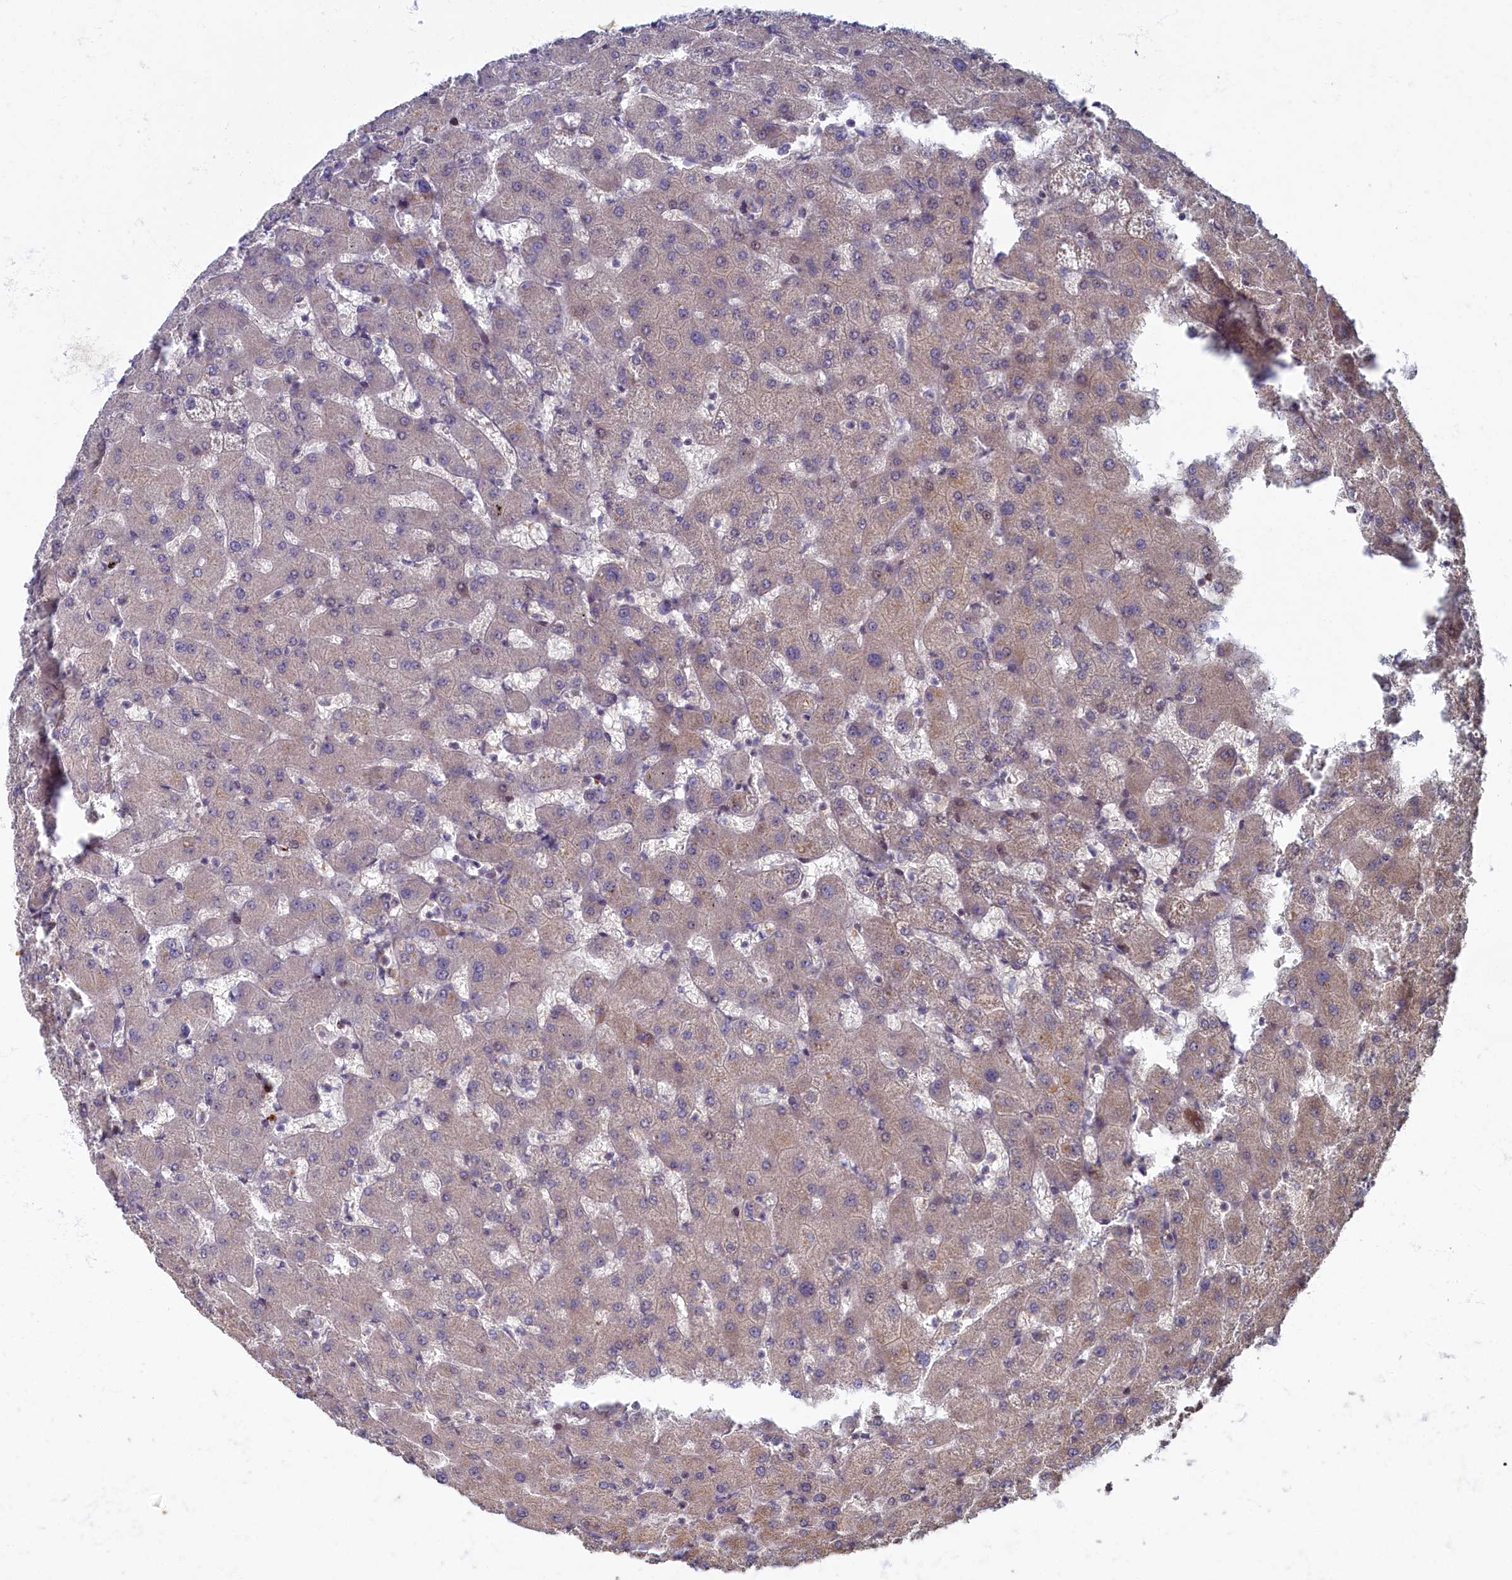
{"staining": {"intensity": "weak", "quantity": "<25%", "location": "nuclear"}, "tissue": "liver", "cell_type": "Cholangiocytes", "image_type": "normal", "snomed": [{"axis": "morphology", "description": "Normal tissue, NOS"}, {"axis": "topography", "description": "Liver"}], "caption": "Immunohistochemical staining of benign human liver displays no significant positivity in cholangiocytes. (IHC, brightfield microscopy, high magnification).", "gene": "HUNK", "patient": {"sex": "female", "age": 63}}